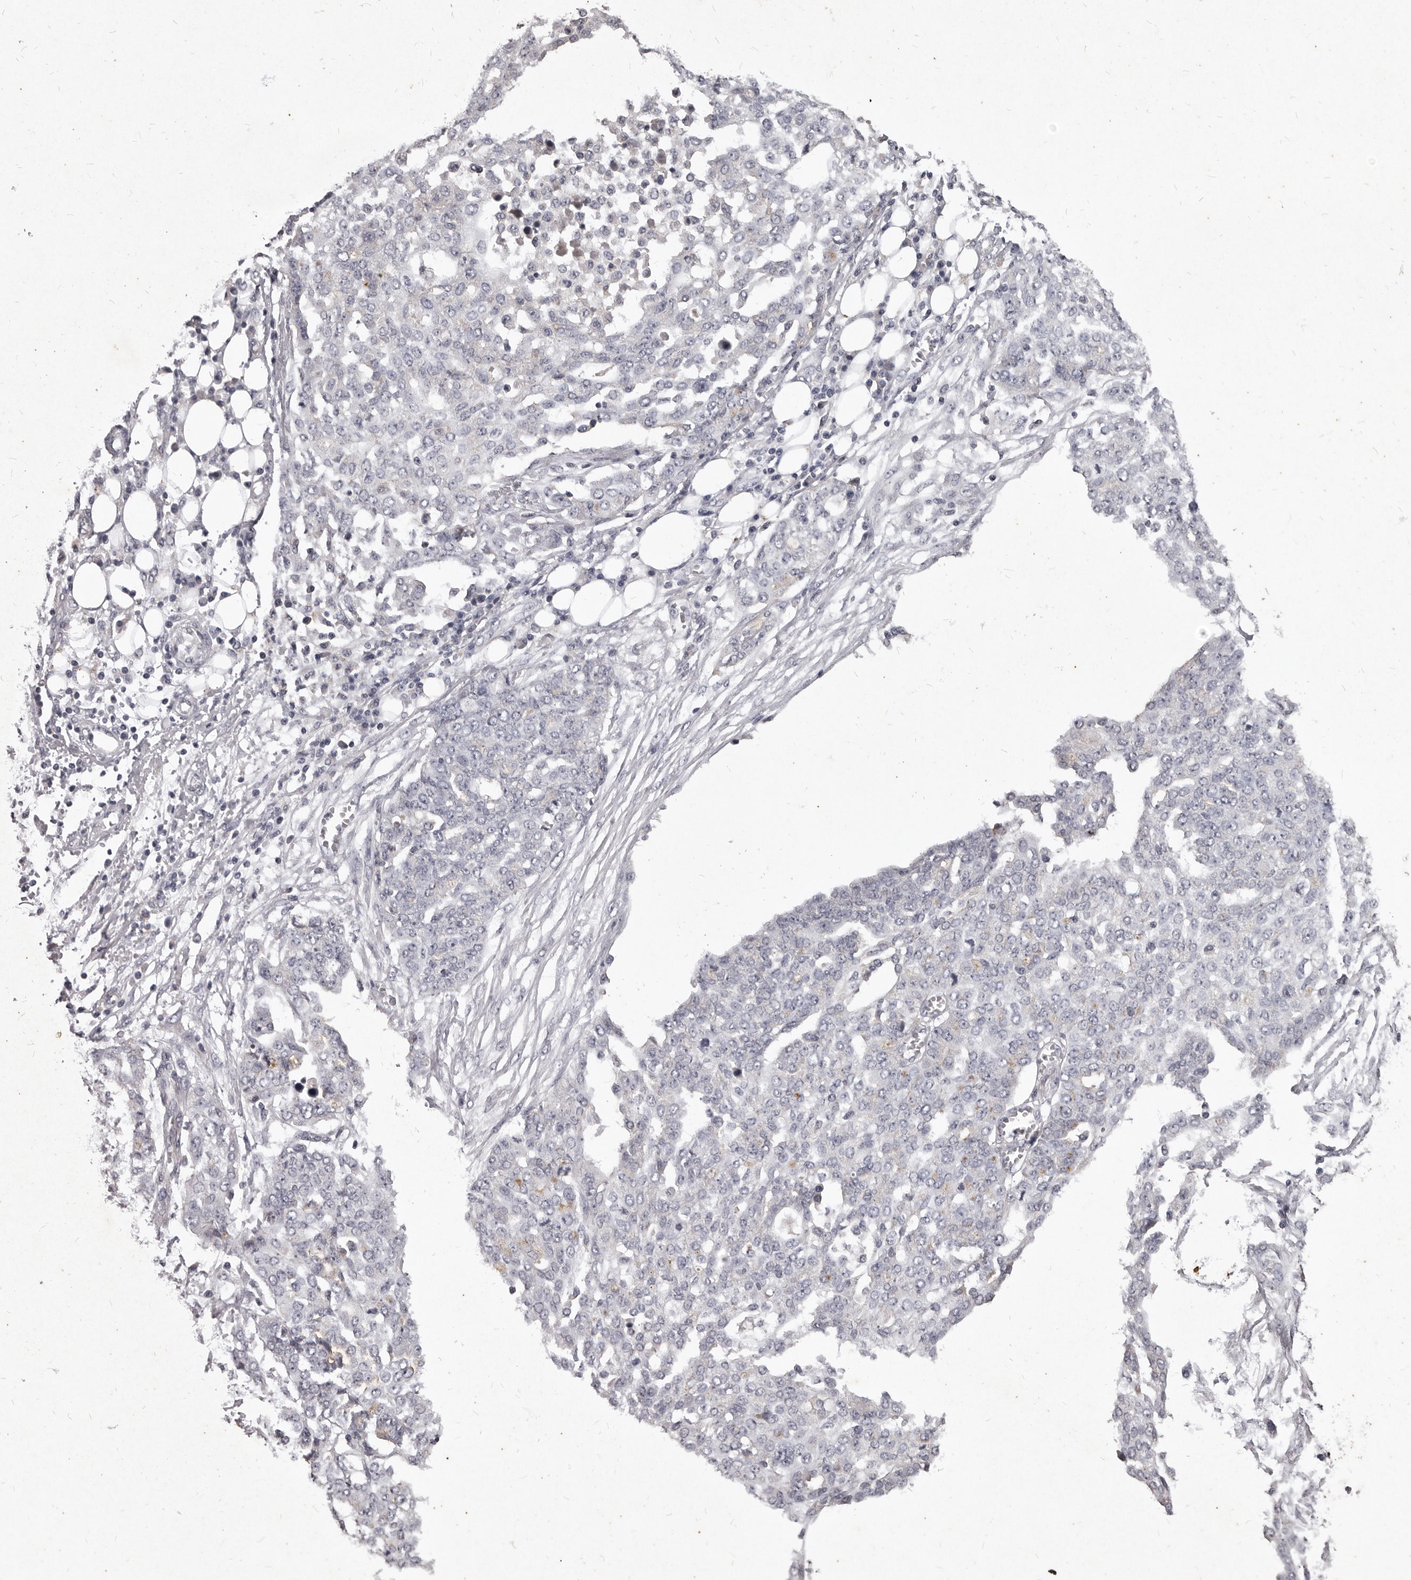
{"staining": {"intensity": "negative", "quantity": "none", "location": "none"}, "tissue": "ovarian cancer", "cell_type": "Tumor cells", "image_type": "cancer", "snomed": [{"axis": "morphology", "description": "Cystadenocarcinoma, serous, NOS"}, {"axis": "topography", "description": "Soft tissue"}, {"axis": "topography", "description": "Ovary"}], "caption": "This image is of ovarian cancer stained with immunohistochemistry (IHC) to label a protein in brown with the nuclei are counter-stained blue. There is no staining in tumor cells.", "gene": "GPRC5C", "patient": {"sex": "female", "age": 57}}